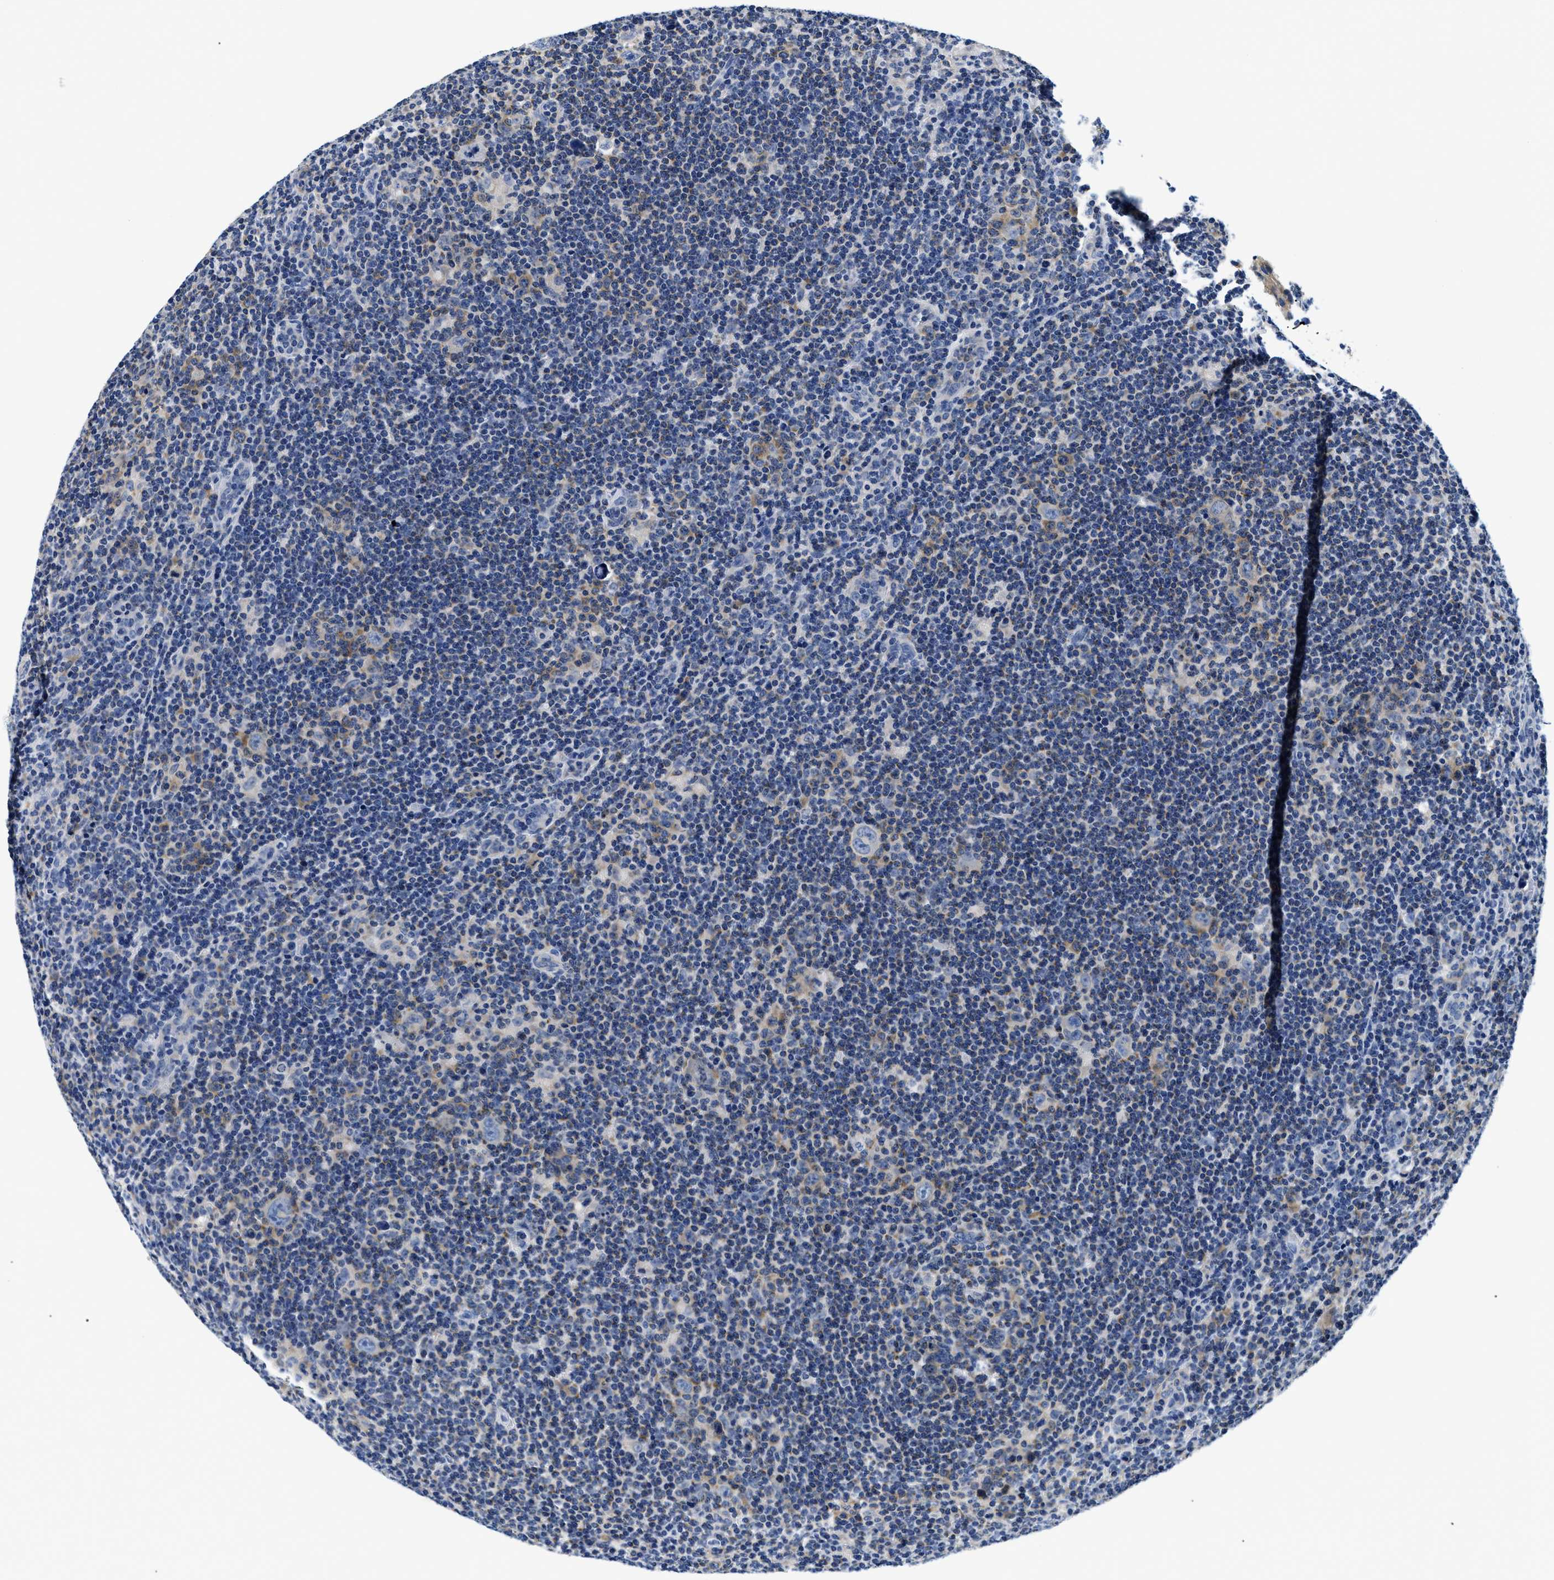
{"staining": {"intensity": "weak", "quantity": "<25%", "location": "cytoplasmic/membranous"}, "tissue": "lymphoma", "cell_type": "Tumor cells", "image_type": "cancer", "snomed": [{"axis": "morphology", "description": "Hodgkin's disease, NOS"}, {"axis": "topography", "description": "Lymph node"}], "caption": "An image of human lymphoma is negative for staining in tumor cells. (IHC, brightfield microscopy, high magnification).", "gene": "MEA1", "patient": {"sex": "female", "age": 57}}